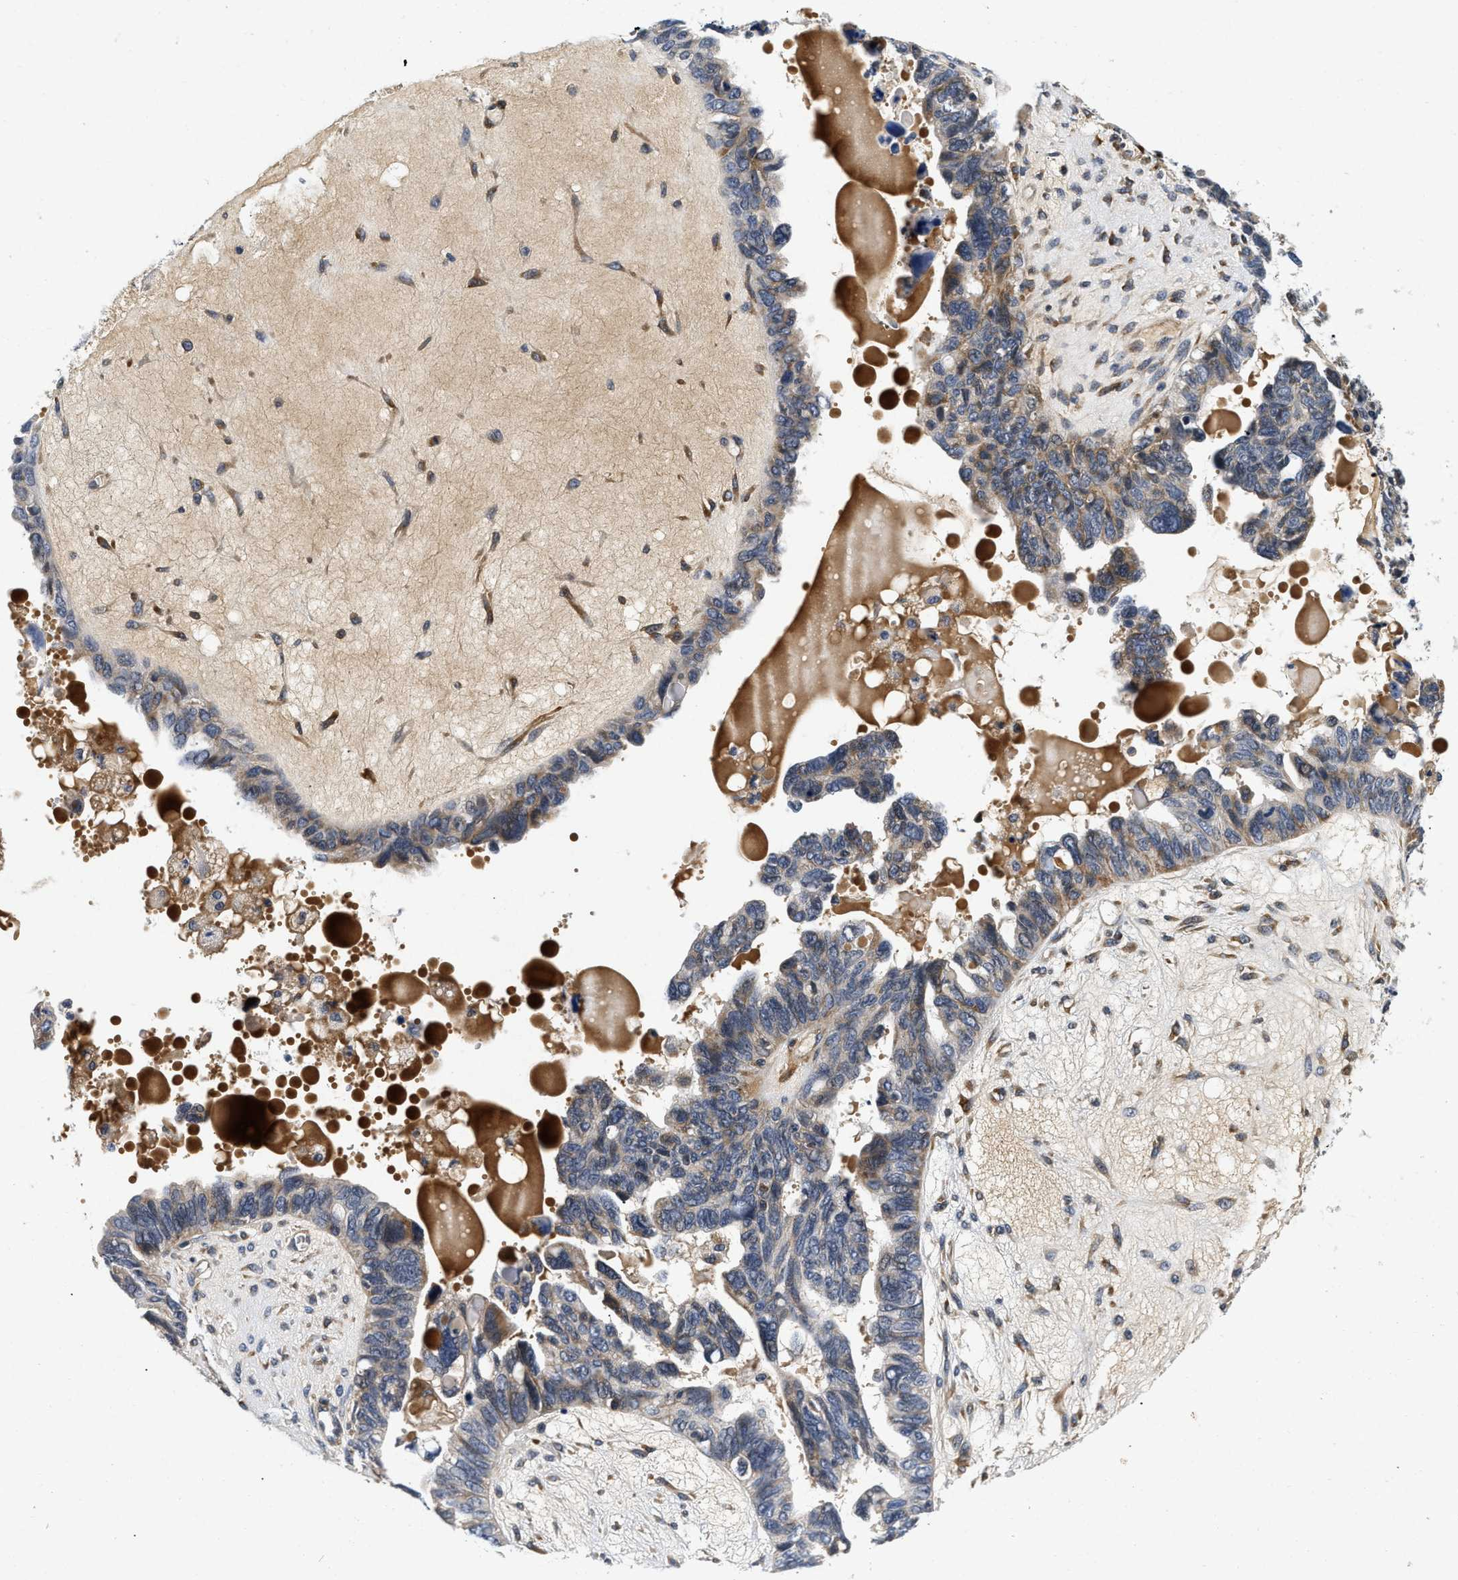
{"staining": {"intensity": "moderate", "quantity": "25%-75%", "location": "cytoplasmic/membranous"}, "tissue": "ovarian cancer", "cell_type": "Tumor cells", "image_type": "cancer", "snomed": [{"axis": "morphology", "description": "Cystadenocarcinoma, serous, NOS"}, {"axis": "topography", "description": "Ovary"}], "caption": "Protein expression analysis of ovarian cancer (serous cystadenocarcinoma) reveals moderate cytoplasmic/membranous expression in about 25%-75% of tumor cells. The protein of interest is stained brown, and the nuclei are stained in blue (DAB IHC with brightfield microscopy, high magnification).", "gene": "PDP1", "patient": {"sex": "female", "age": 79}}